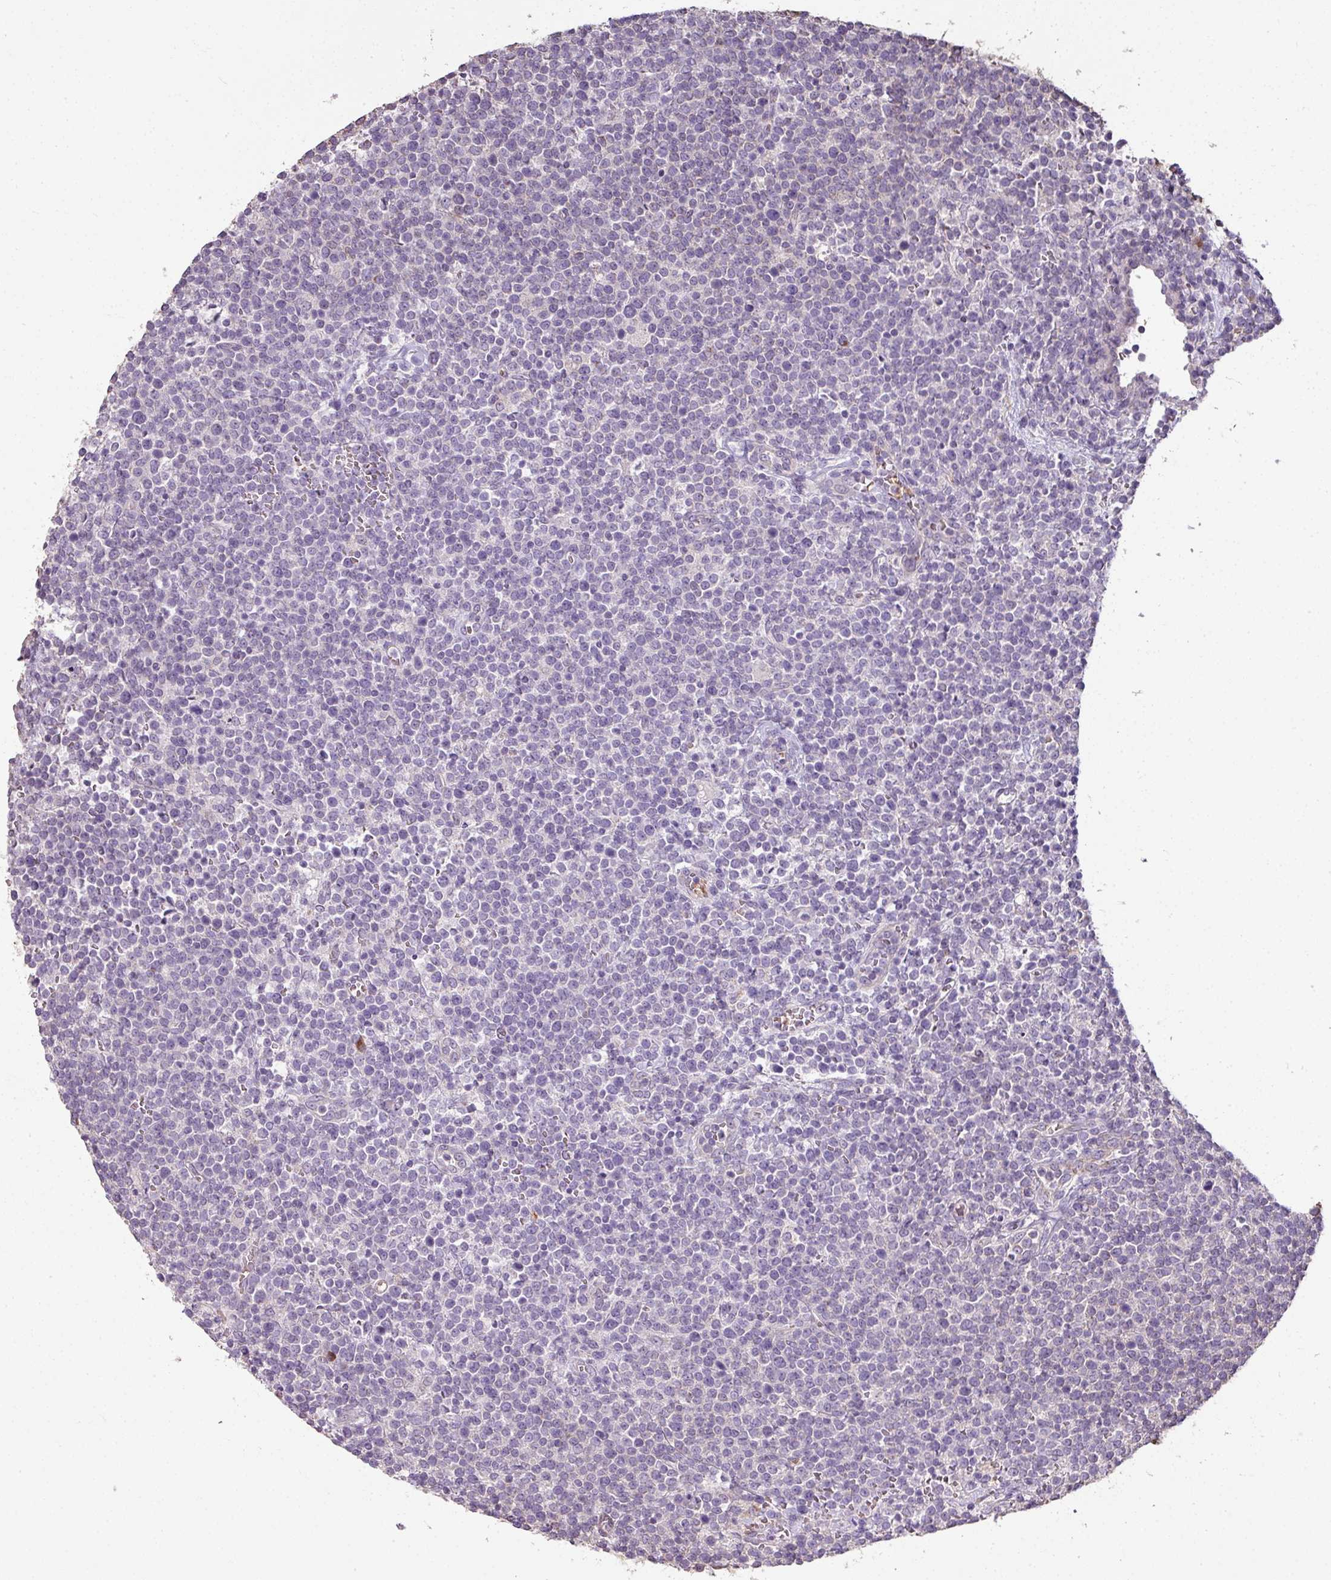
{"staining": {"intensity": "negative", "quantity": "none", "location": "none"}, "tissue": "lymphoma", "cell_type": "Tumor cells", "image_type": "cancer", "snomed": [{"axis": "morphology", "description": "Malignant lymphoma, non-Hodgkin's type, High grade"}, {"axis": "topography", "description": "Lymph node"}], "caption": "An IHC photomicrograph of lymphoma is shown. There is no staining in tumor cells of lymphoma.", "gene": "NHSL2", "patient": {"sex": "male", "age": 61}}